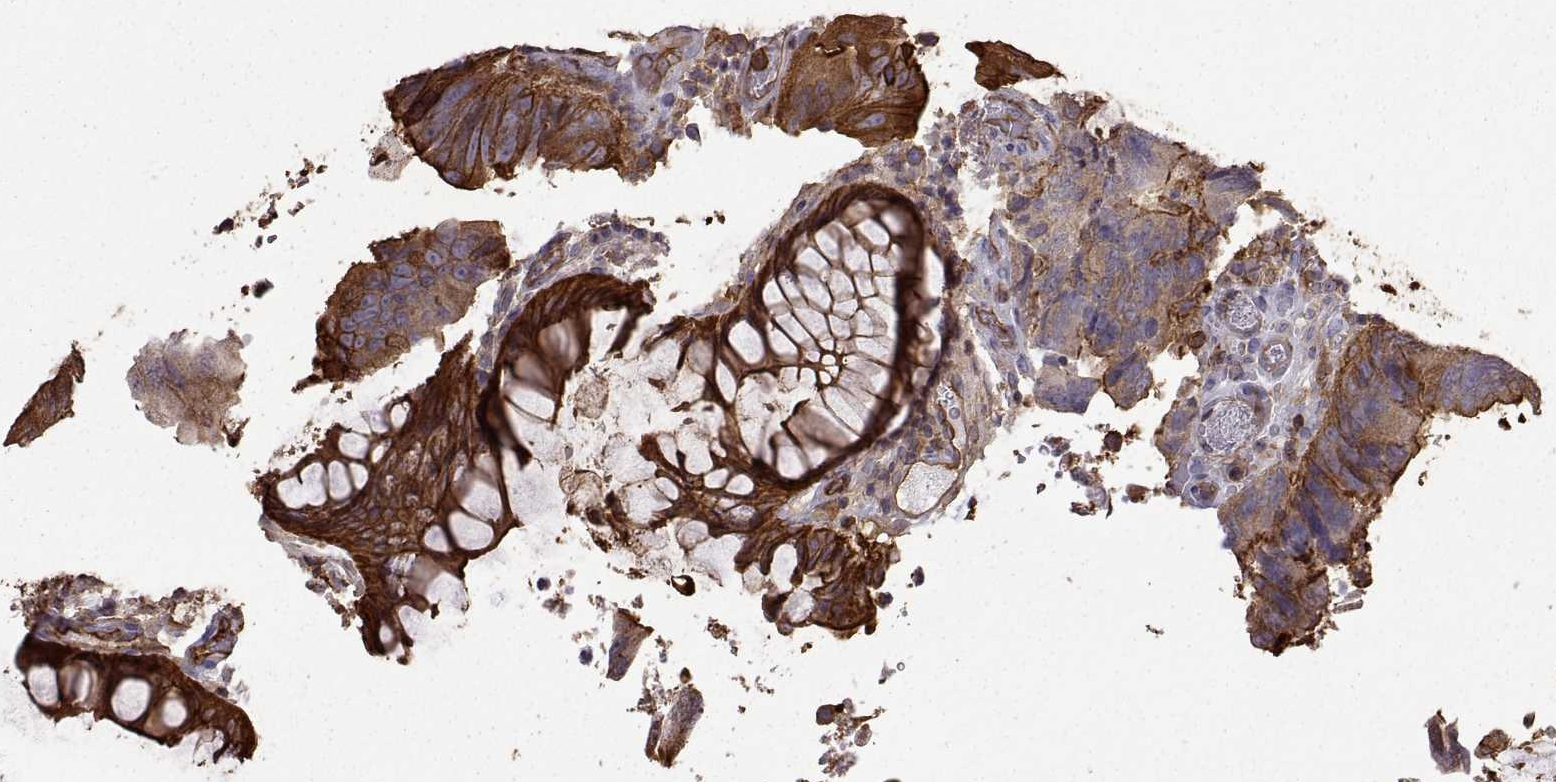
{"staining": {"intensity": "strong", "quantity": "25%-75%", "location": "cytoplasmic/membranous"}, "tissue": "colorectal cancer", "cell_type": "Tumor cells", "image_type": "cancer", "snomed": [{"axis": "morphology", "description": "Adenocarcinoma, NOS"}, {"axis": "topography", "description": "Colon"}], "caption": "Protein expression analysis of colorectal adenocarcinoma reveals strong cytoplasmic/membranous positivity in approximately 25%-75% of tumor cells.", "gene": "S100A10", "patient": {"sex": "female", "age": 67}}